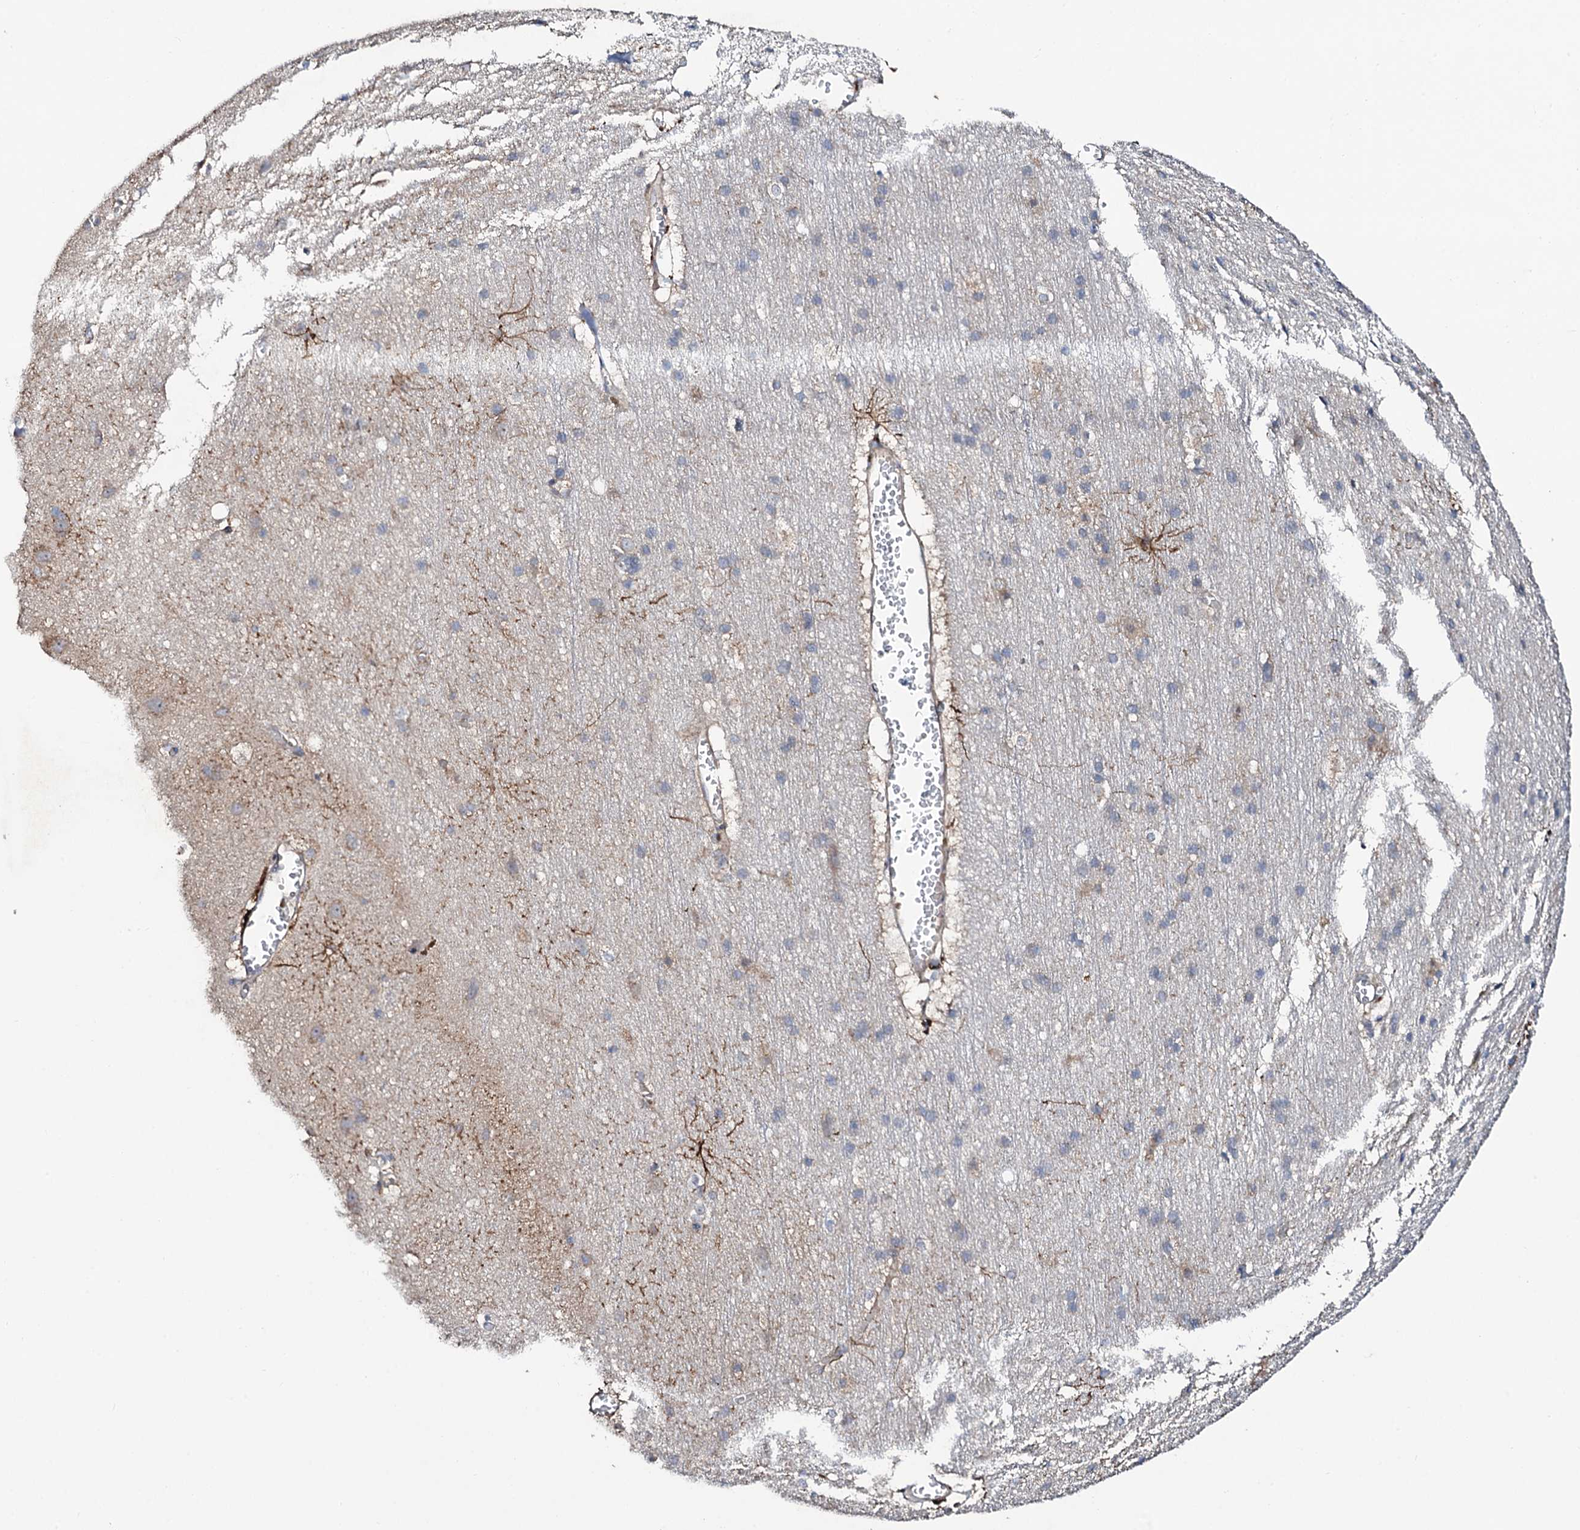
{"staining": {"intensity": "negative", "quantity": "none", "location": "none"}, "tissue": "cerebral cortex", "cell_type": "Endothelial cells", "image_type": "normal", "snomed": [{"axis": "morphology", "description": "Normal tissue, NOS"}, {"axis": "topography", "description": "Cerebral cortex"}], "caption": "The image reveals no staining of endothelial cells in normal cerebral cortex. (Immunohistochemistry, brightfield microscopy, high magnification).", "gene": "COG6", "patient": {"sex": "male", "age": 54}}